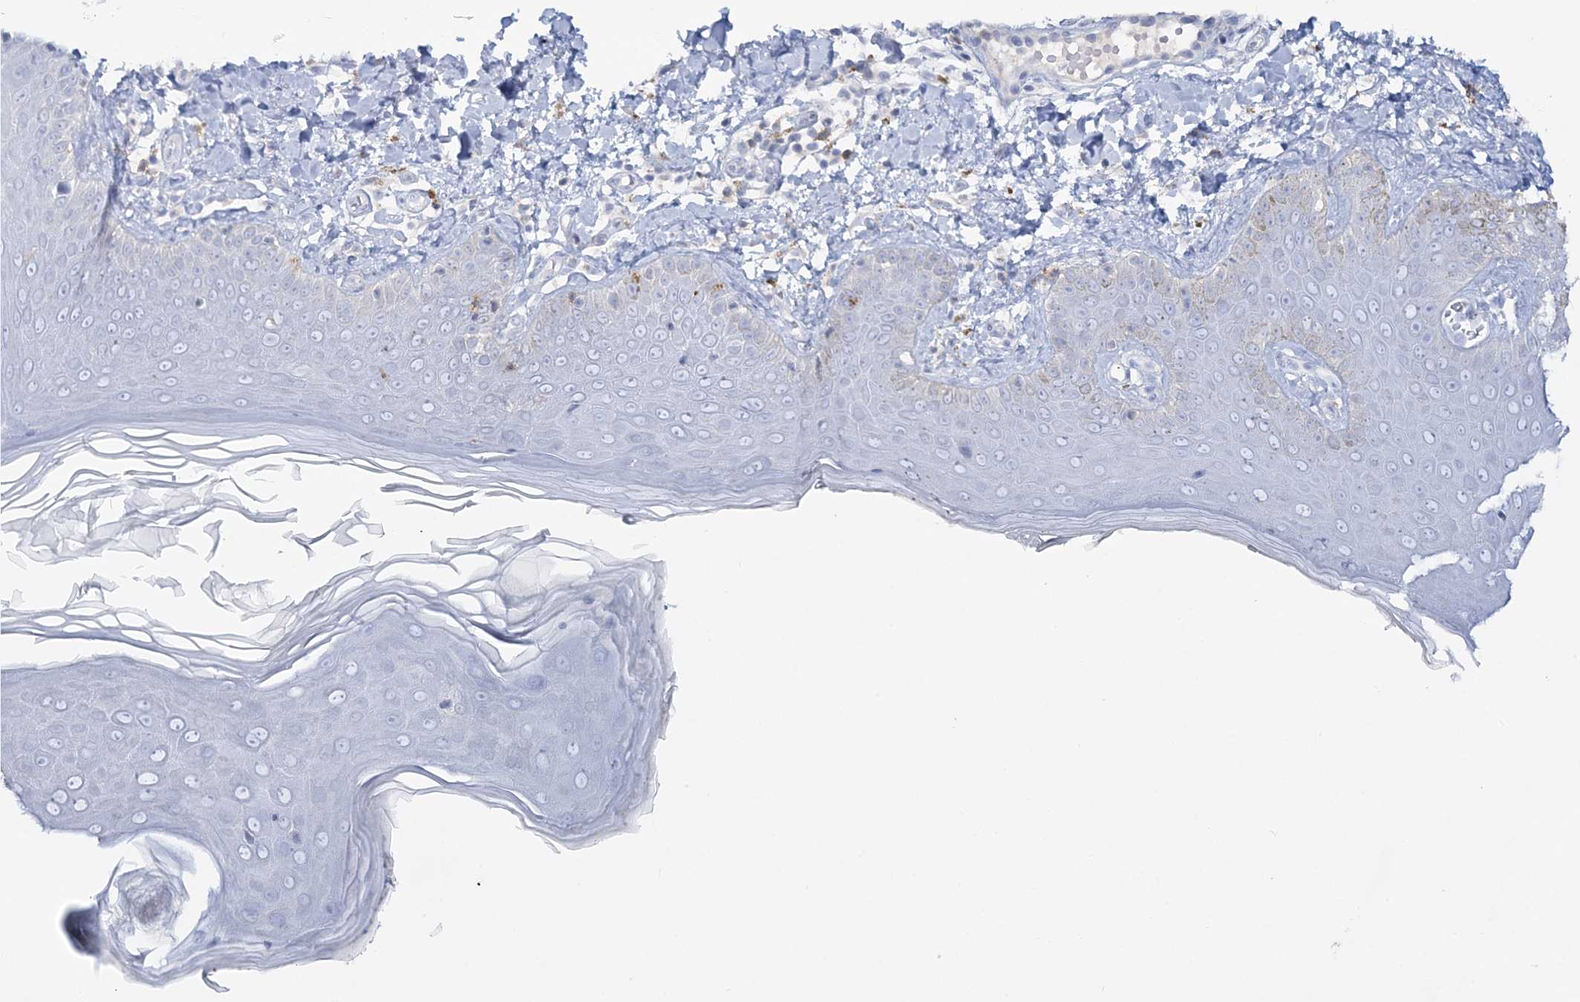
{"staining": {"intensity": "negative", "quantity": "none", "location": "none"}, "tissue": "skin", "cell_type": "Fibroblasts", "image_type": "normal", "snomed": [{"axis": "morphology", "description": "Normal tissue, NOS"}, {"axis": "topography", "description": "Skin"}], "caption": "This is an immunohistochemistry micrograph of unremarkable human skin. There is no expression in fibroblasts.", "gene": "WDSUB1", "patient": {"sex": "male", "age": 52}}